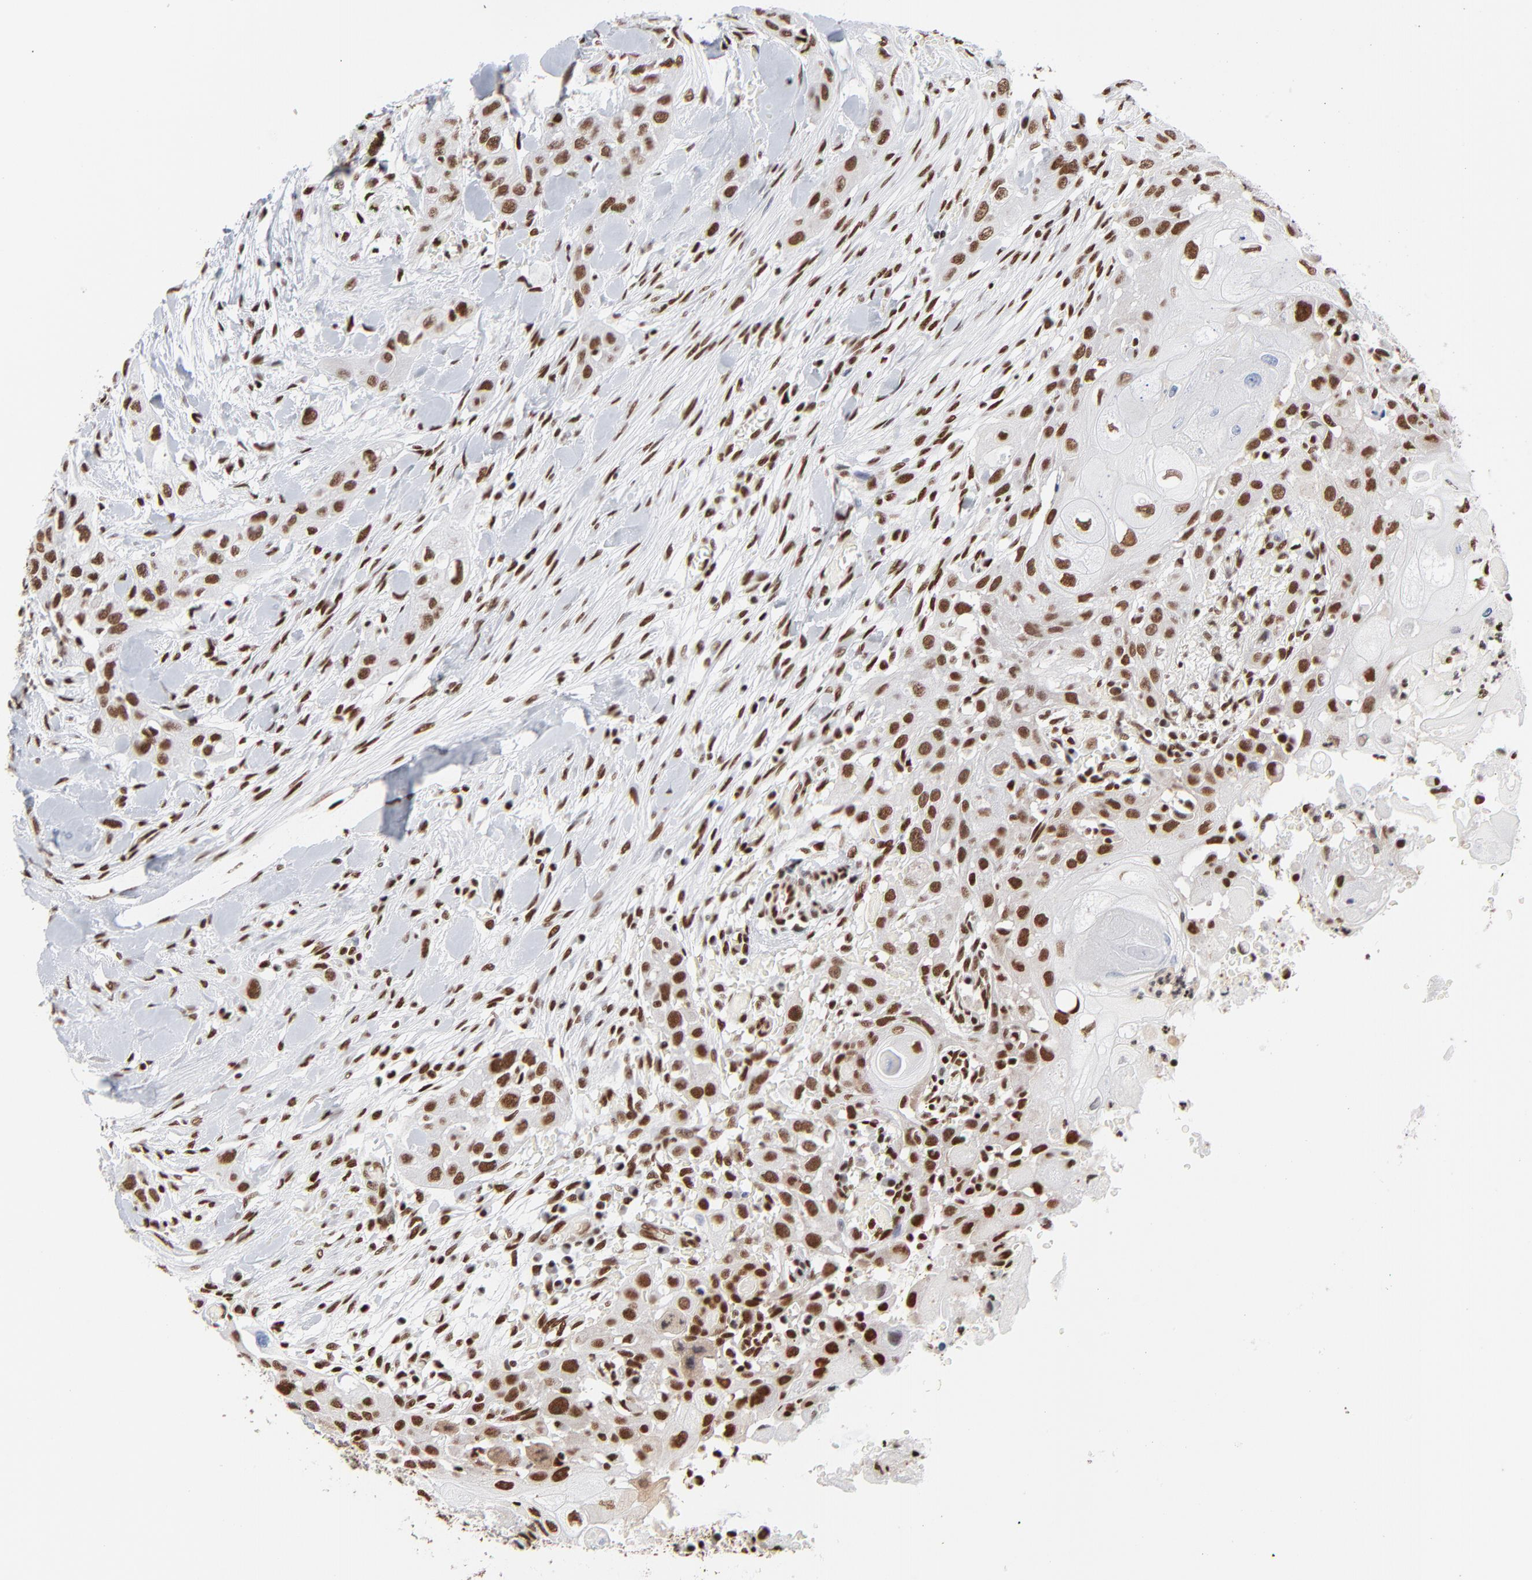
{"staining": {"intensity": "strong", "quantity": ">75%", "location": "nuclear"}, "tissue": "head and neck cancer", "cell_type": "Tumor cells", "image_type": "cancer", "snomed": [{"axis": "morphology", "description": "Neoplasm, malignant, NOS"}, {"axis": "topography", "description": "Salivary gland"}, {"axis": "topography", "description": "Head-Neck"}], "caption": "Brown immunohistochemical staining in human head and neck malignant neoplasm demonstrates strong nuclear staining in about >75% of tumor cells. Using DAB (3,3'-diaminobenzidine) (brown) and hematoxylin (blue) stains, captured at high magnification using brightfield microscopy.", "gene": "CREB1", "patient": {"sex": "male", "age": 43}}